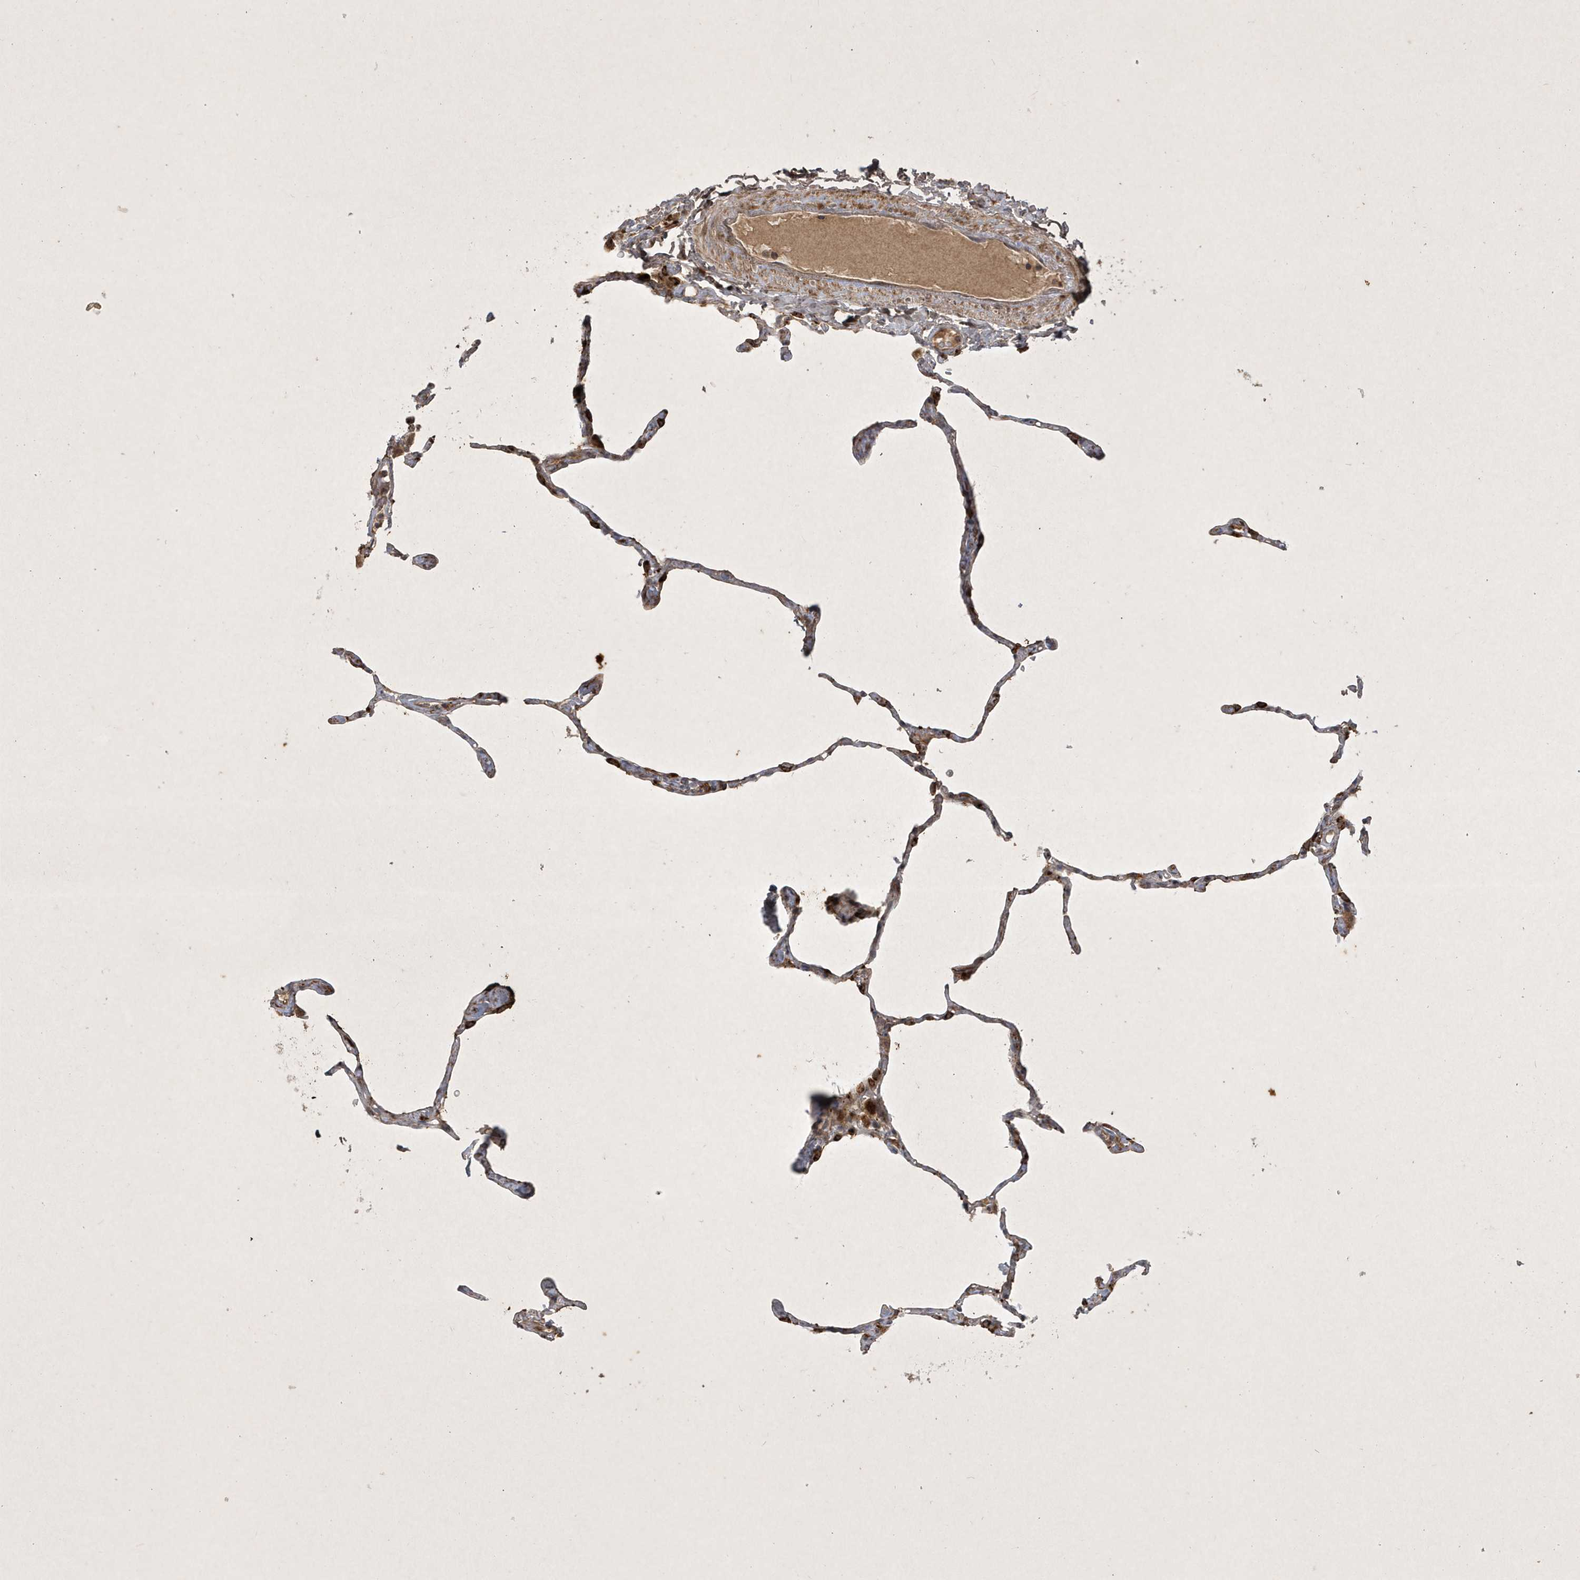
{"staining": {"intensity": "negative", "quantity": "none", "location": "none"}, "tissue": "lung", "cell_type": "Alveolar cells", "image_type": "normal", "snomed": [{"axis": "morphology", "description": "Normal tissue, NOS"}, {"axis": "topography", "description": "Lung"}], "caption": "Alveolar cells show no significant protein staining in unremarkable lung.", "gene": "FAM83C", "patient": {"sex": "male", "age": 65}}